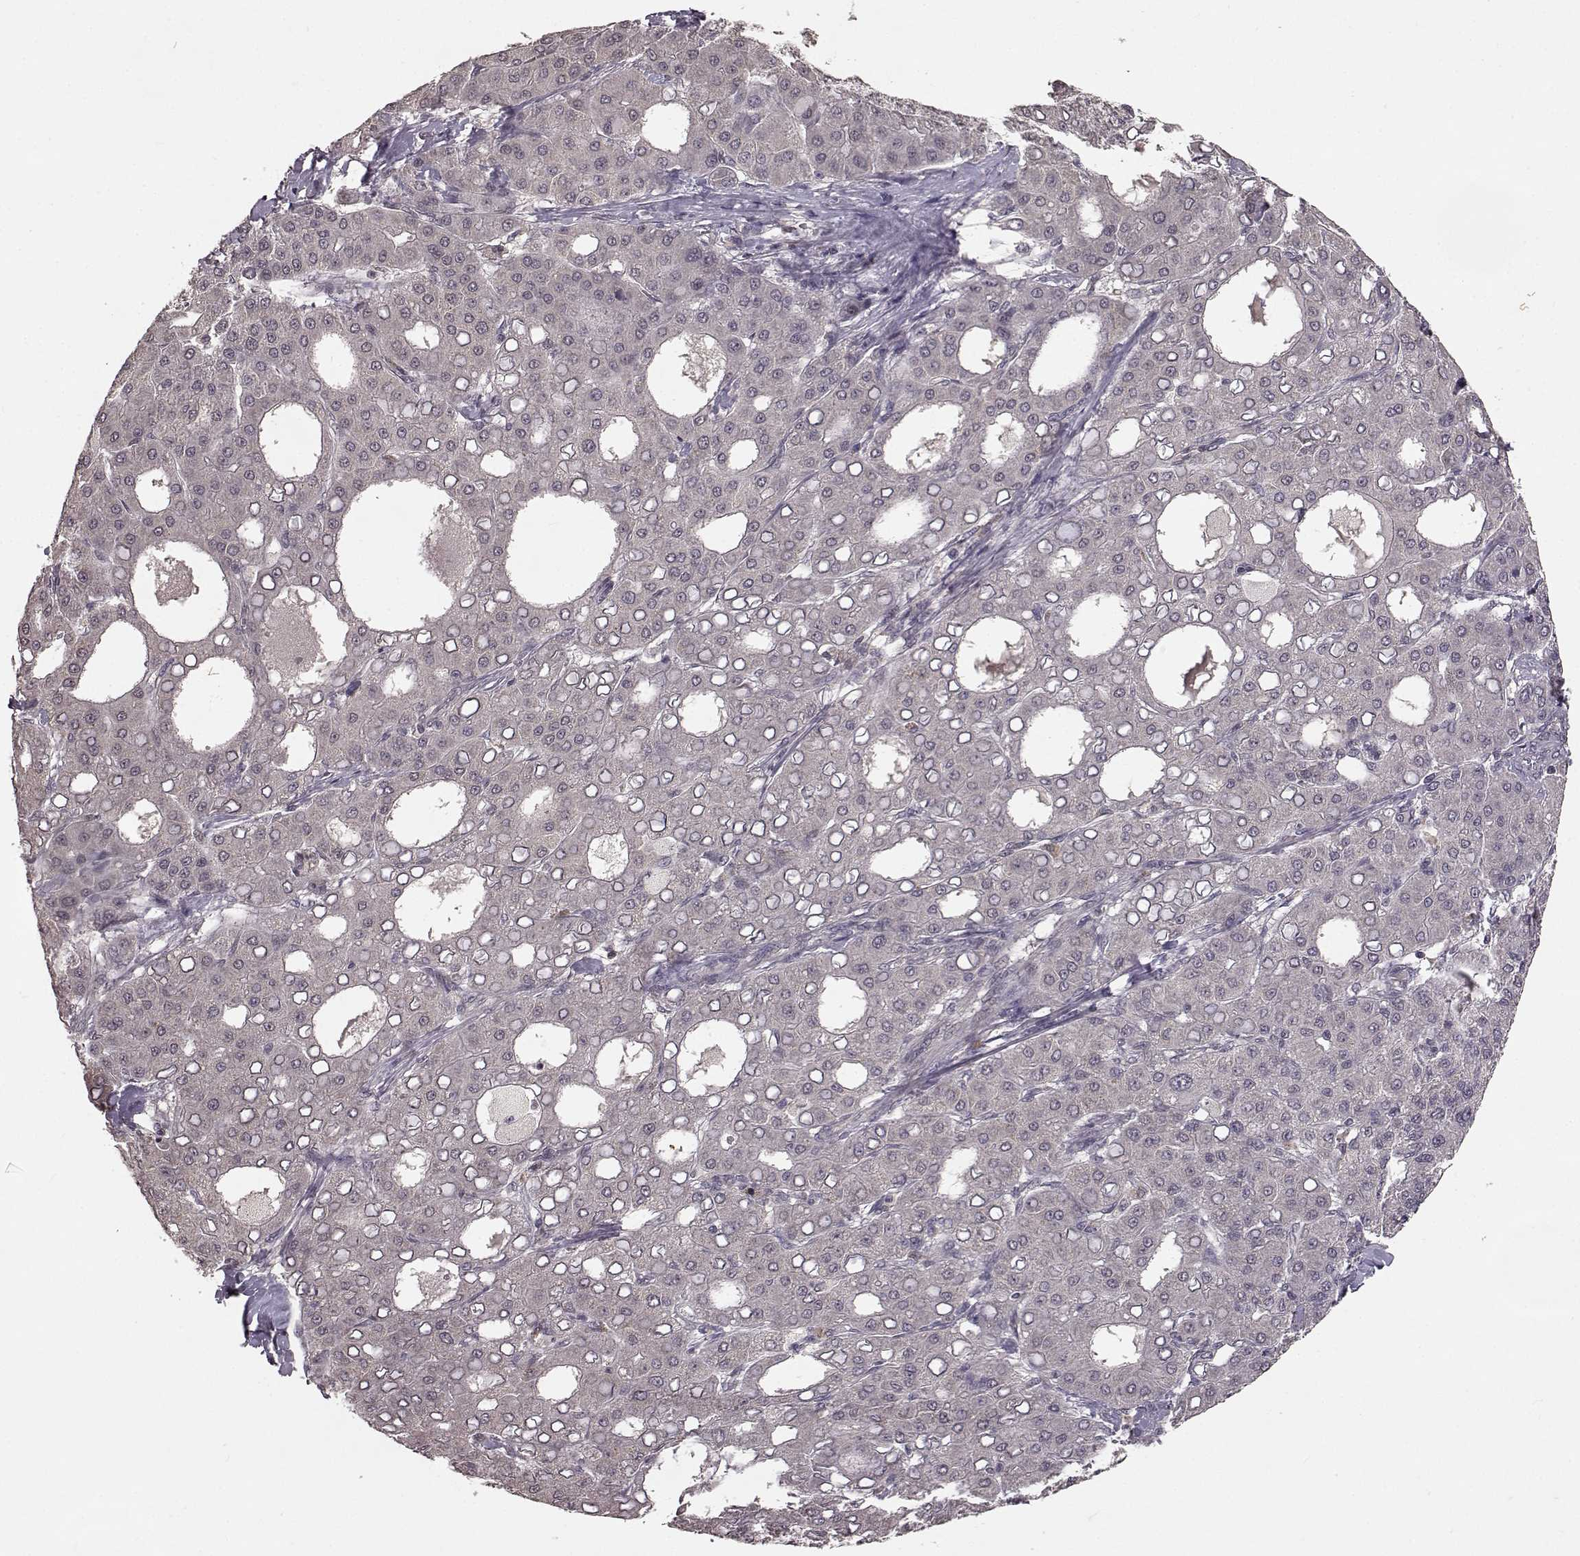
{"staining": {"intensity": "negative", "quantity": "none", "location": "none"}, "tissue": "liver cancer", "cell_type": "Tumor cells", "image_type": "cancer", "snomed": [{"axis": "morphology", "description": "Carcinoma, Hepatocellular, NOS"}, {"axis": "topography", "description": "Liver"}], "caption": "Immunohistochemistry (IHC) of human hepatocellular carcinoma (liver) shows no expression in tumor cells.", "gene": "NTRK2", "patient": {"sex": "male", "age": 65}}